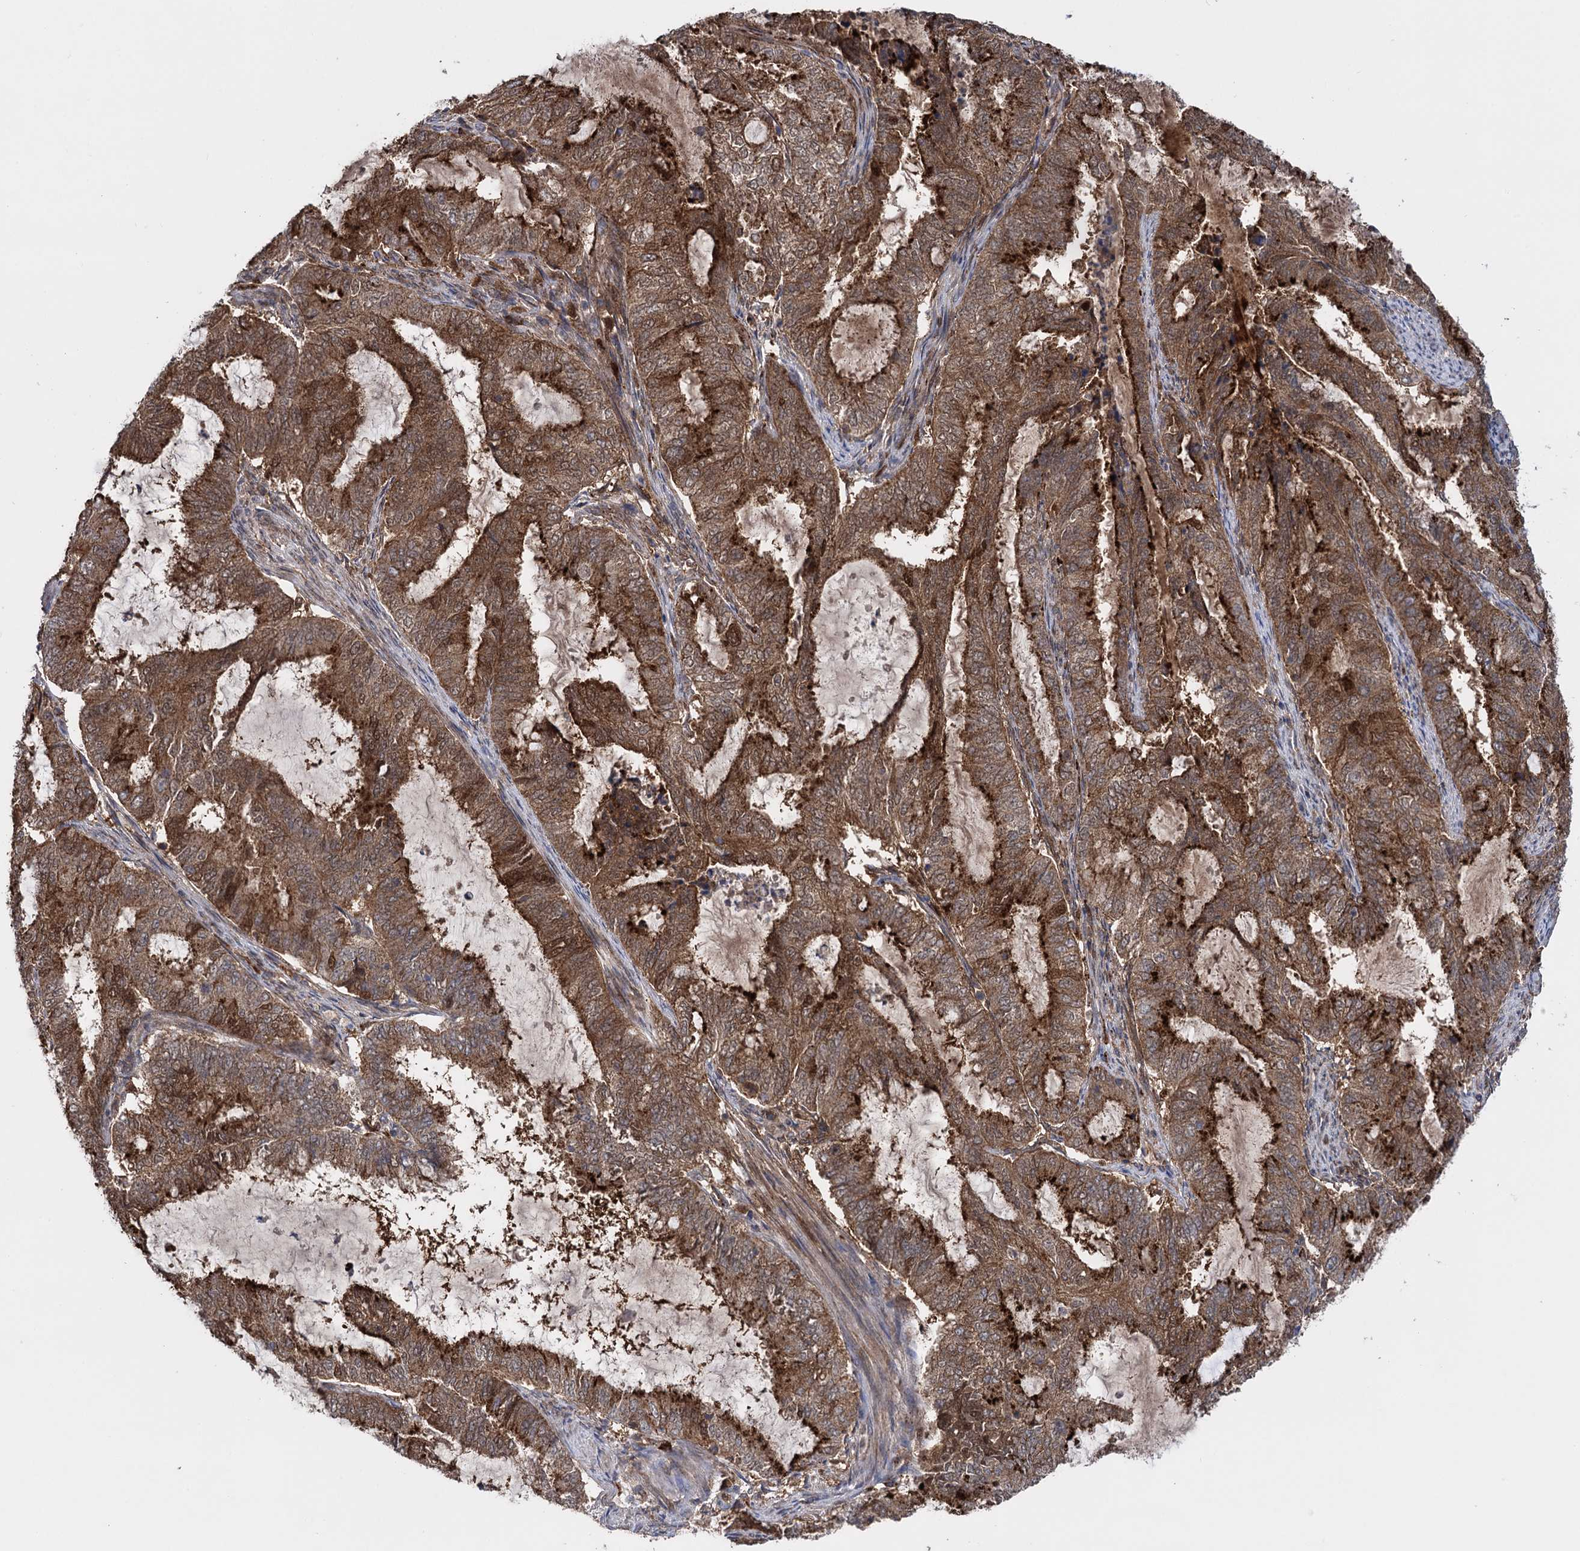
{"staining": {"intensity": "strong", "quantity": ">75%", "location": "cytoplasmic/membranous"}, "tissue": "endometrial cancer", "cell_type": "Tumor cells", "image_type": "cancer", "snomed": [{"axis": "morphology", "description": "Adenocarcinoma, NOS"}, {"axis": "topography", "description": "Endometrium"}], "caption": "Protein staining by IHC demonstrates strong cytoplasmic/membranous expression in approximately >75% of tumor cells in endometrial adenocarcinoma.", "gene": "GLO1", "patient": {"sex": "female", "age": 51}}